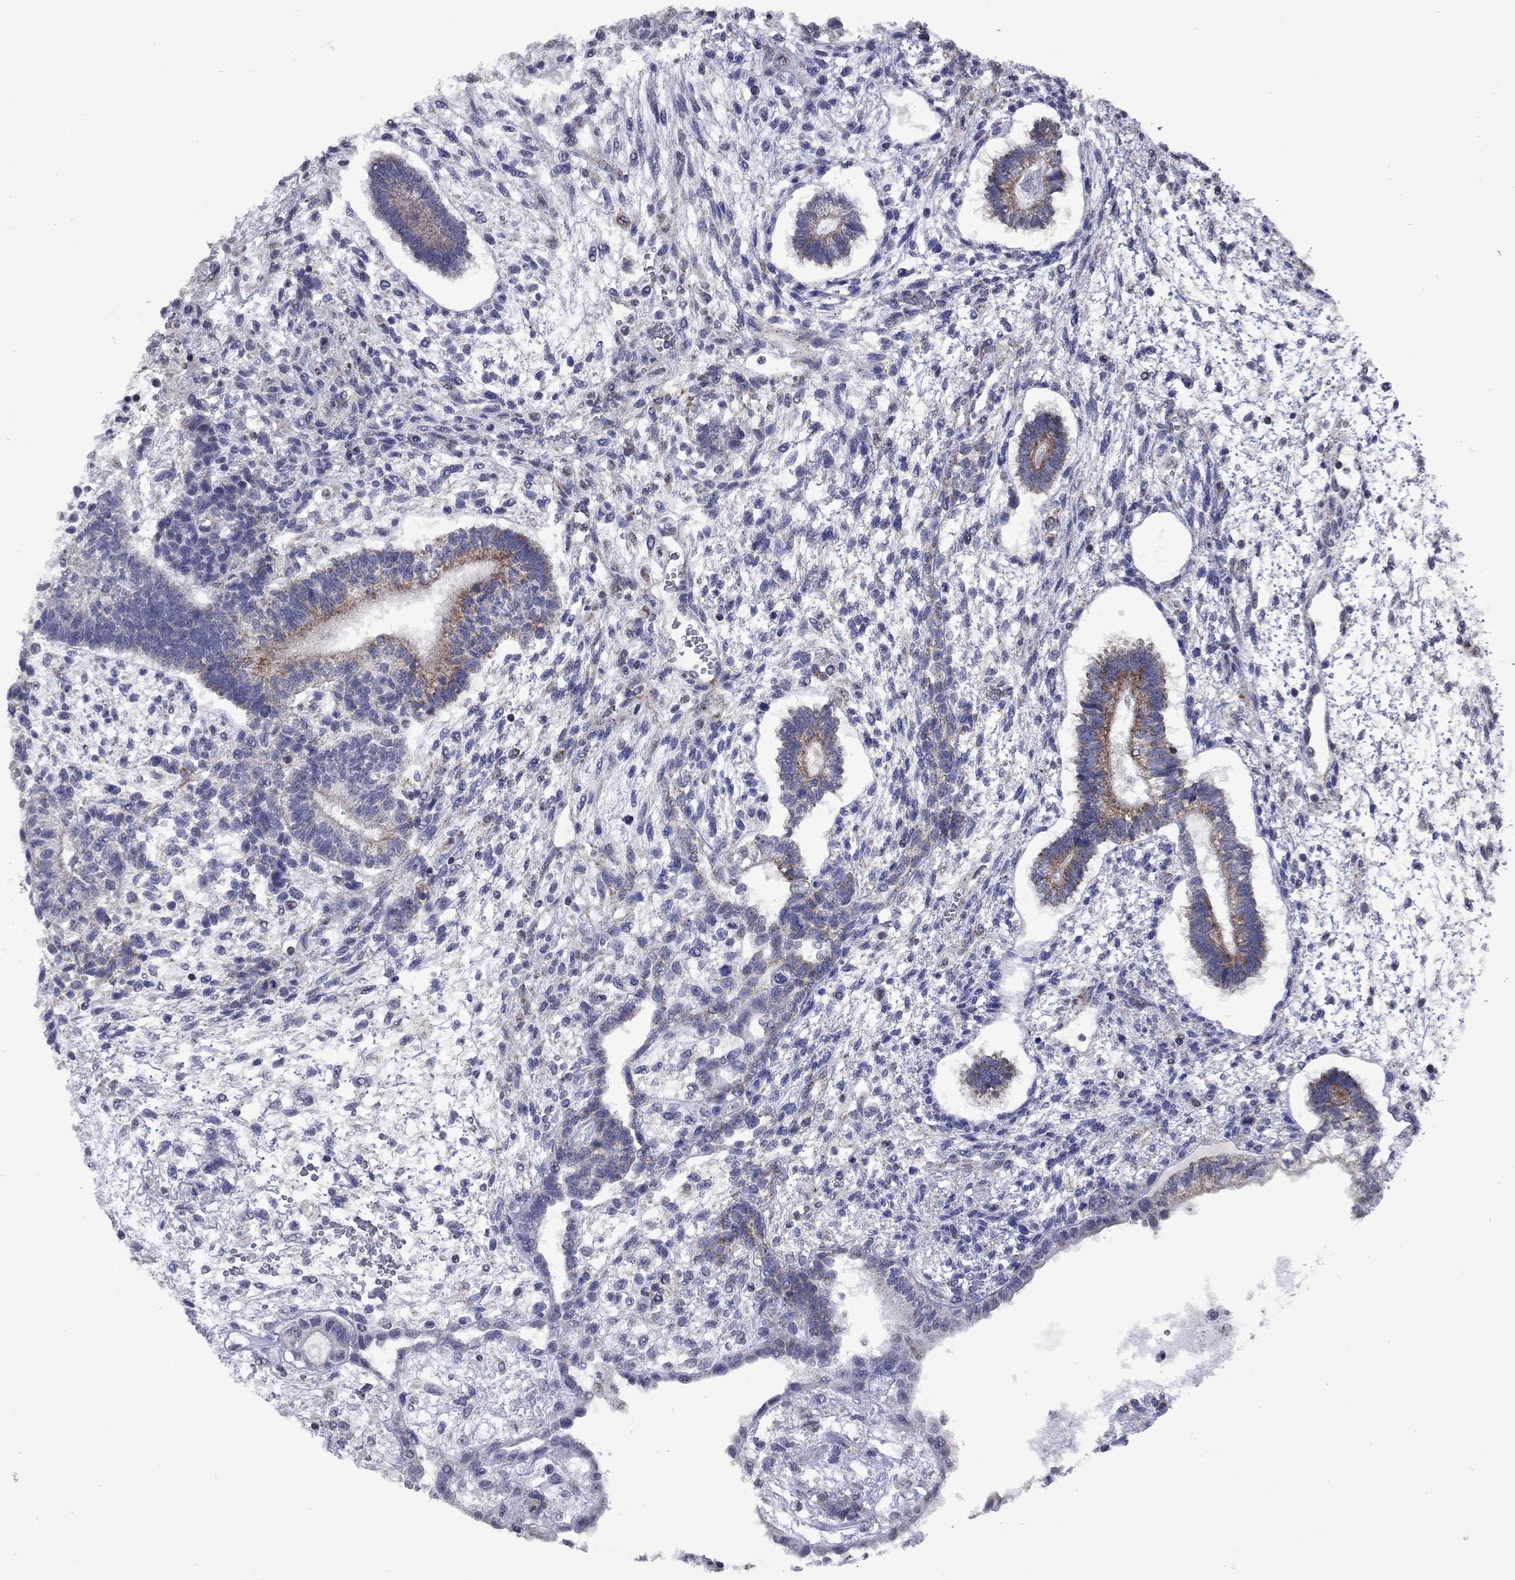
{"staining": {"intensity": "moderate", "quantity": "<25%", "location": "cytoplasmic/membranous"}, "tissue": "testis cancer", "cell_type": "Tumor cells", "image_type": "cancer", "snomed": [{"axis": "morphology", "description": "Carcinoma, Embryonal, NOS"}, {"axis": "topography", "description": "Testis"}], "caption": "Testis cancer (embryonal carcinoma) tissue demonstrates moderate cytoplasmic/membranous expression in about <25% of tumor cells, visualized by immunohistochemistry.", "gene": "NDUFB1", "patient": {"sex": "male", "age": 37}}